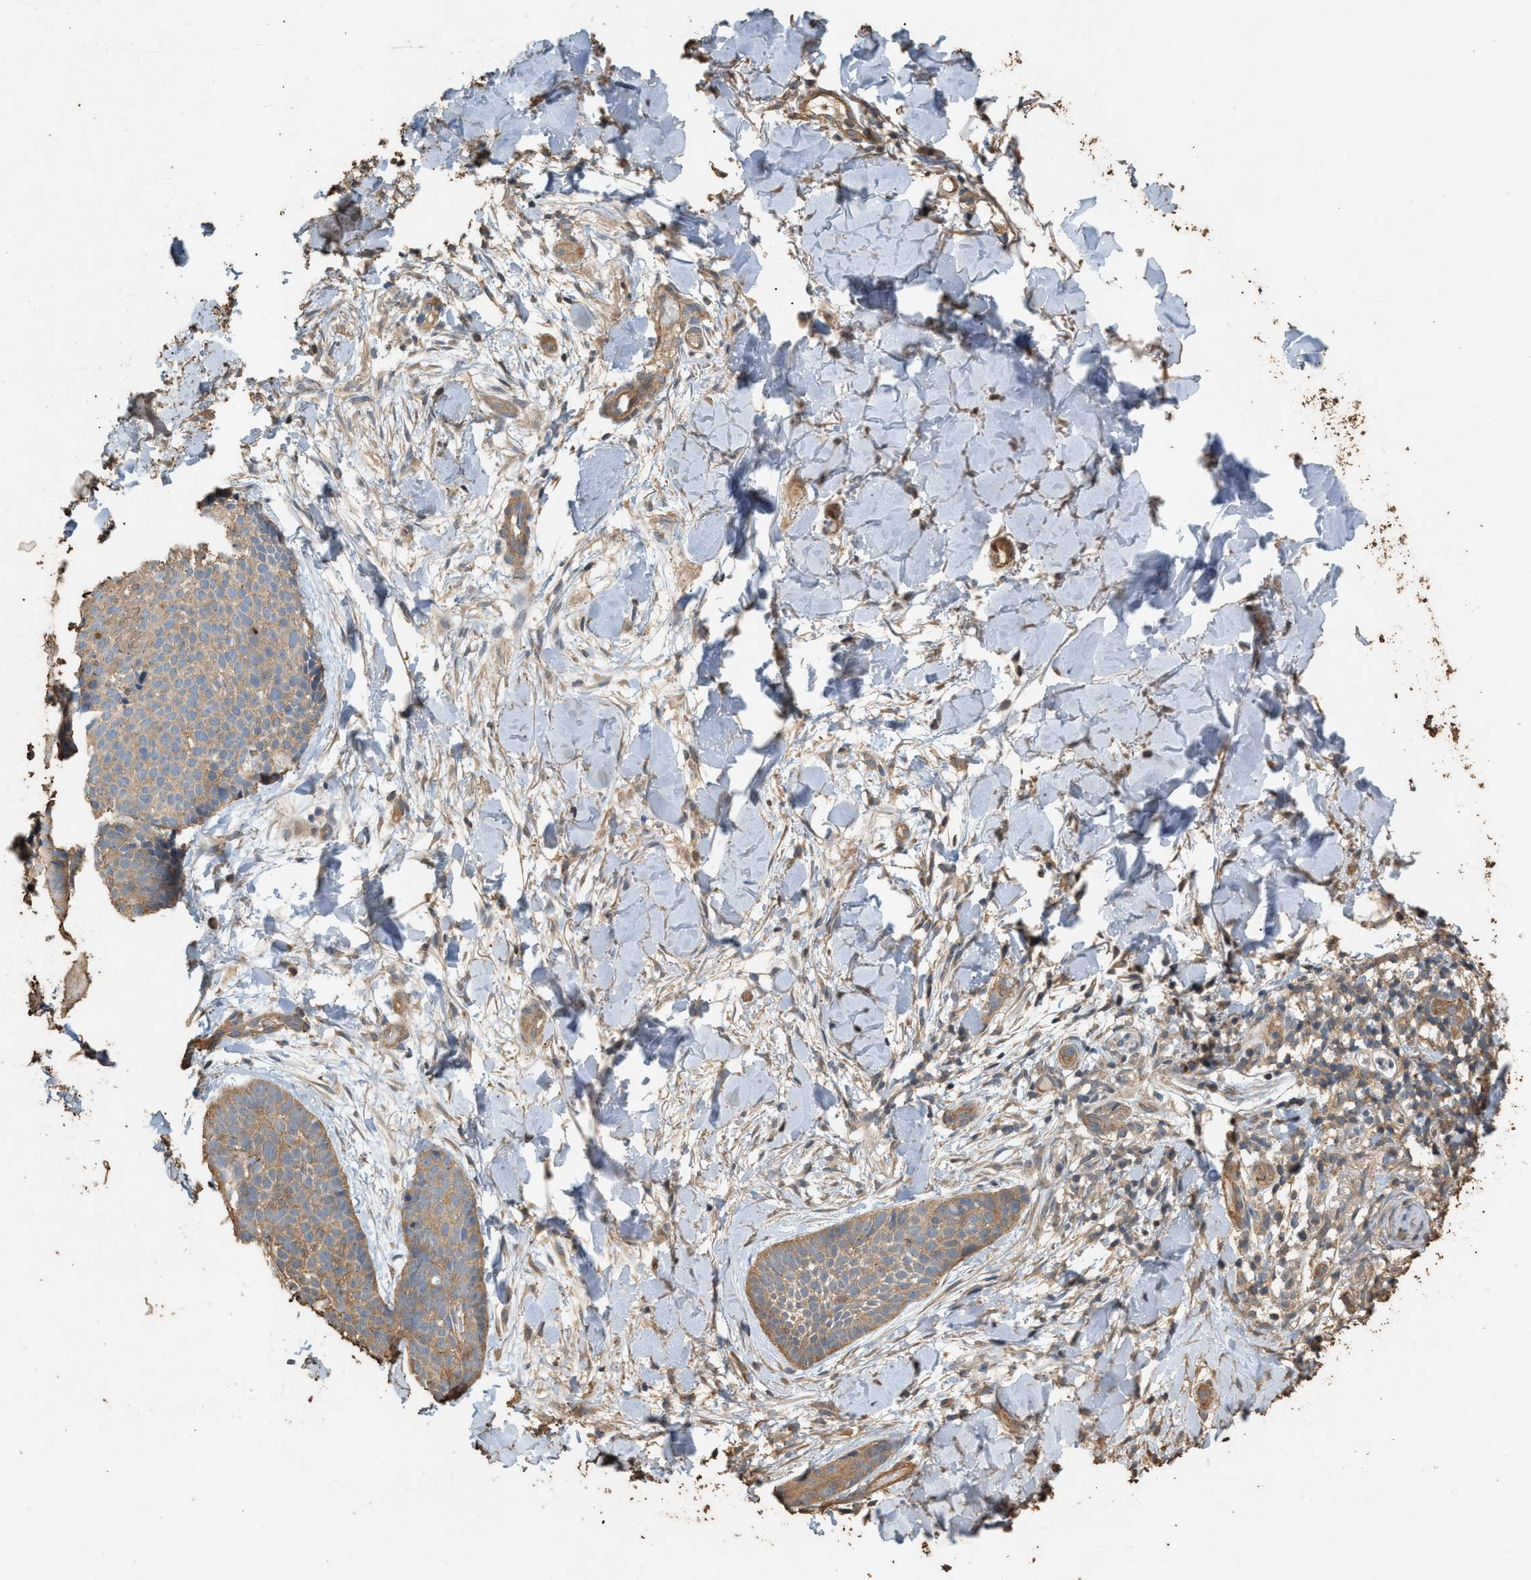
{"staining": {"intensity": "moderate", "quantity": ">75%", "location": "cytoplasmic/membranous"}, "tissue": "skin cancer", "cell_type": "Tumor cells", "image_type": "cancer", "snomed": [{"axis": "morphology", "description": "Normal tissue, NOS"}, {"axis": "morphology", "description": "Basal cell carcinoma"}, {"axis": "topography", "description": "Skin"}], "caption": "Immunohistochemistry (DAB (3,3'-diaminobenzidine)) staining of skin cancer (basal cell carcinoma) displays moderate cytoplasmic/membranous protein positivity in about >75% of tumor cells.", "gene": "DCAF7", "patient": {"sex": "male", "age": 67}}